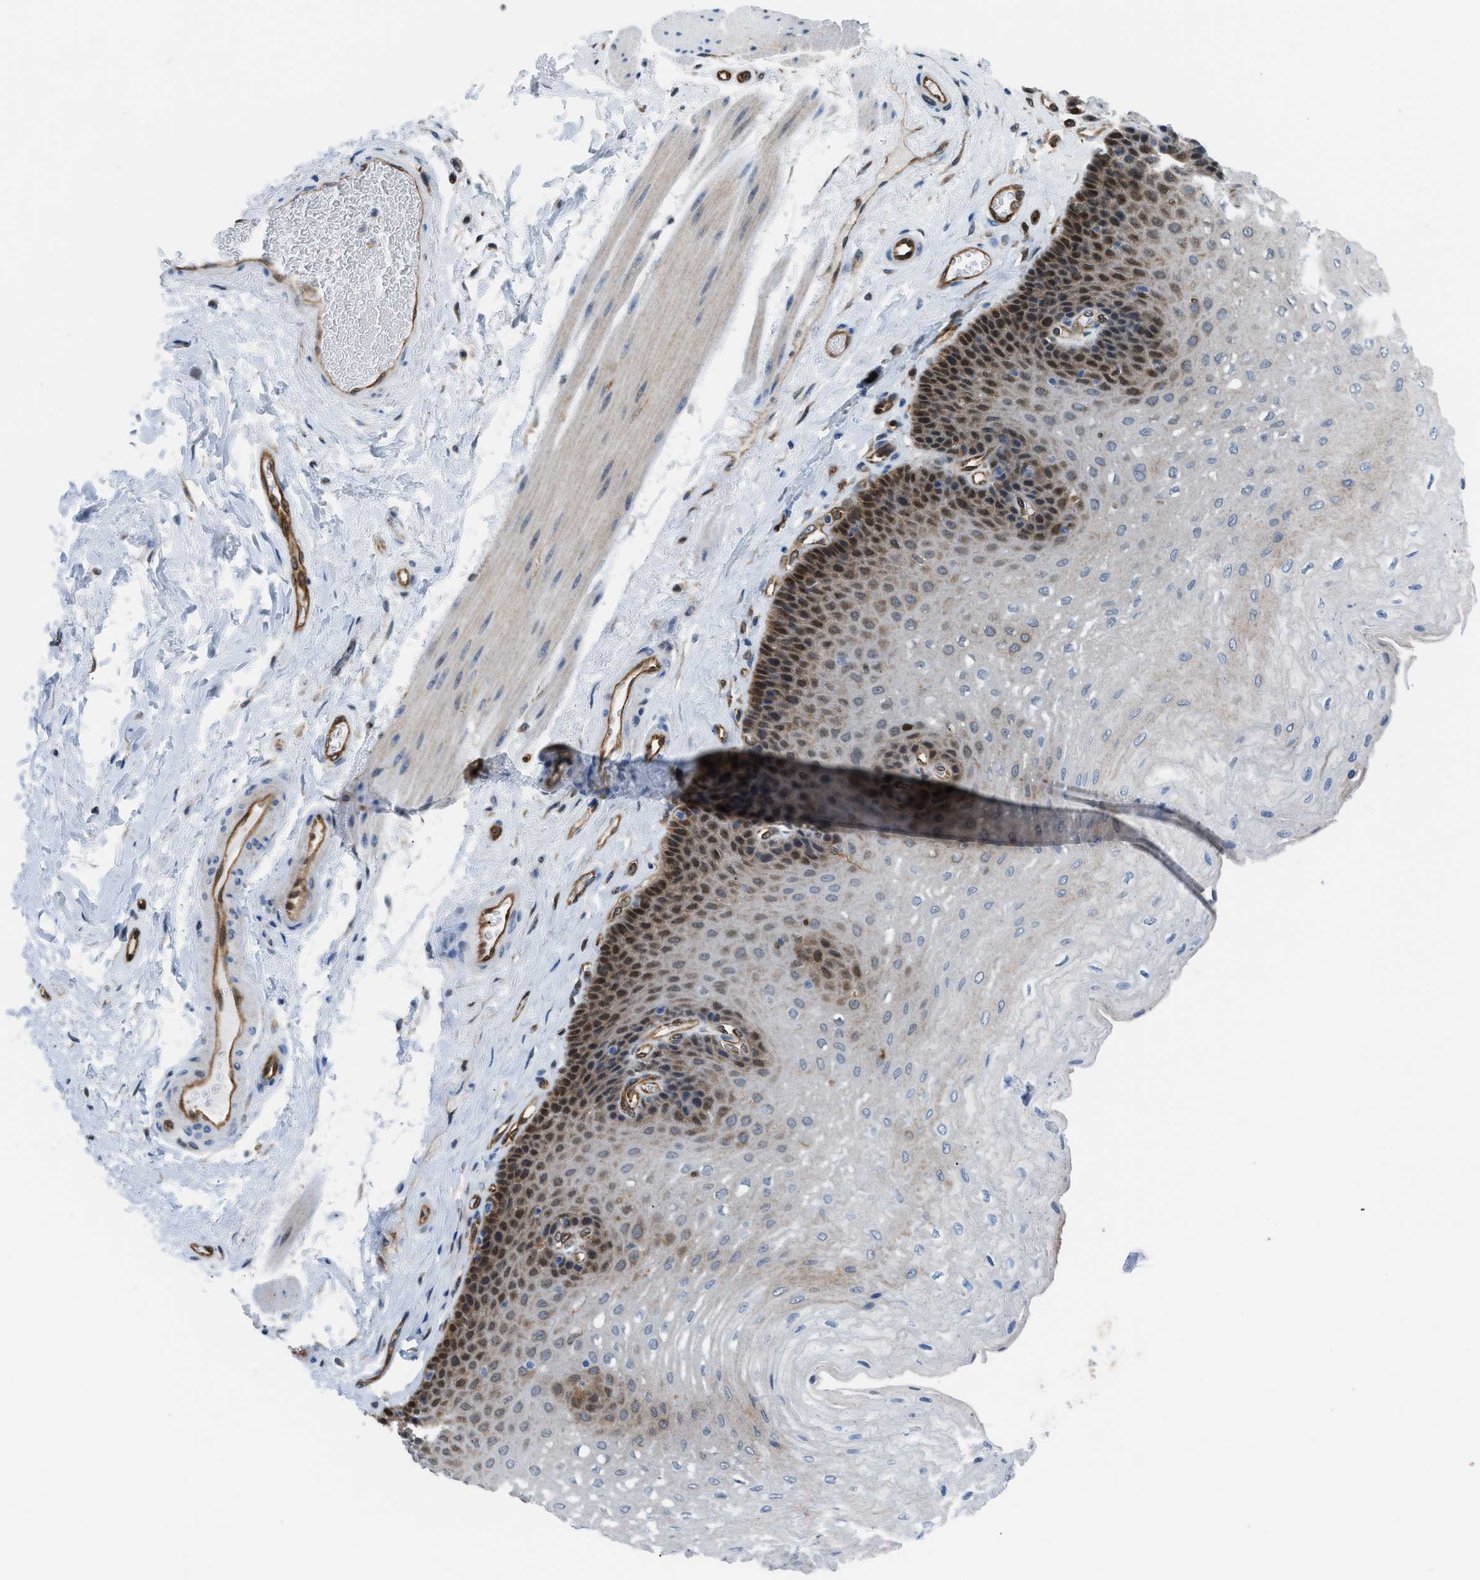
{"staining": {"intensity": "moderate", "quantity": "25%-75%", "location": "cytoplasmic/membranous,nuclear"}, "tissue": "esophagus", "cell_type": "Squamous epithelial cells", "image_type": "normal", "snomed": [{"axis": "morphology", "description": "Normal tissue, NOS"}, {"axis": "topography", "description": "Esophagus"}], "caption": "Unremarkable esophagus was stained to show a protein in brown. There is medium levels of moderate cytoplasmic/membranous,nuclear expression in approximately 25%-75% of squamous epithelial cells. The staining was performed using DAB to visualize the protein expression in brown, while the nuclei were stained in blue with hematoxylin (Magnification: 20x).", "gene": "YWHAE", "patient": {"sex": "female", "age": 72}}